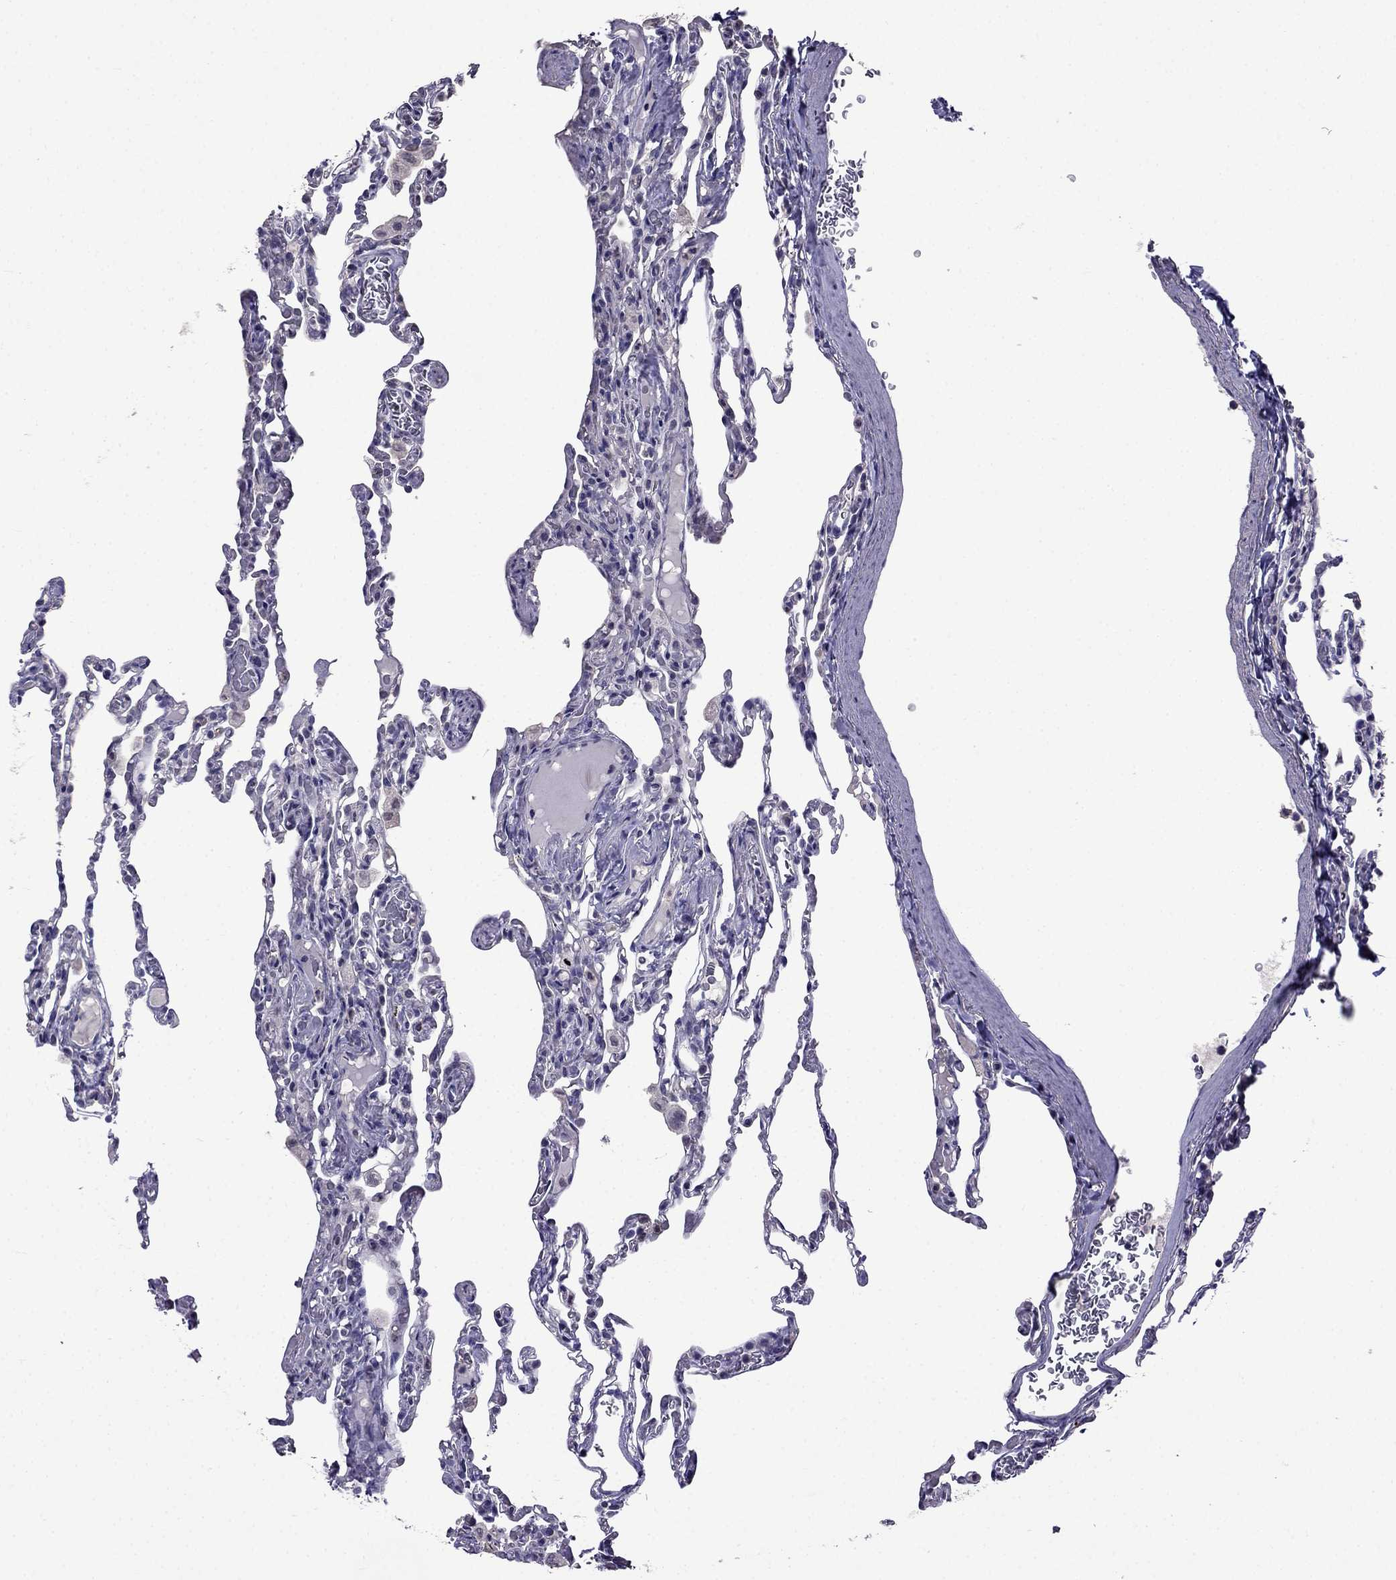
{"staining": {"intensity": "negative", "quantity": "none", "location": "none"}, "tissue": "lung", "cell_type": "Alveolar cells", "image_type": "normal", "snomed": [{"axis": "morphology", "description": "Normal tissue, NOS"}, {"axis": "topography", "description": "Lung"}], "caption": "This image is of unremarkable lung stained with immunohistochemistry (IHC) to label a protein in brown with the nuclei are counter-stained blue. There is no staining in alveolar cells. (Immunohistochemistry, brightfield microscopy, high magnification).", "gene": "AQP9", "patient": {"sex": "female", "age": 43}}